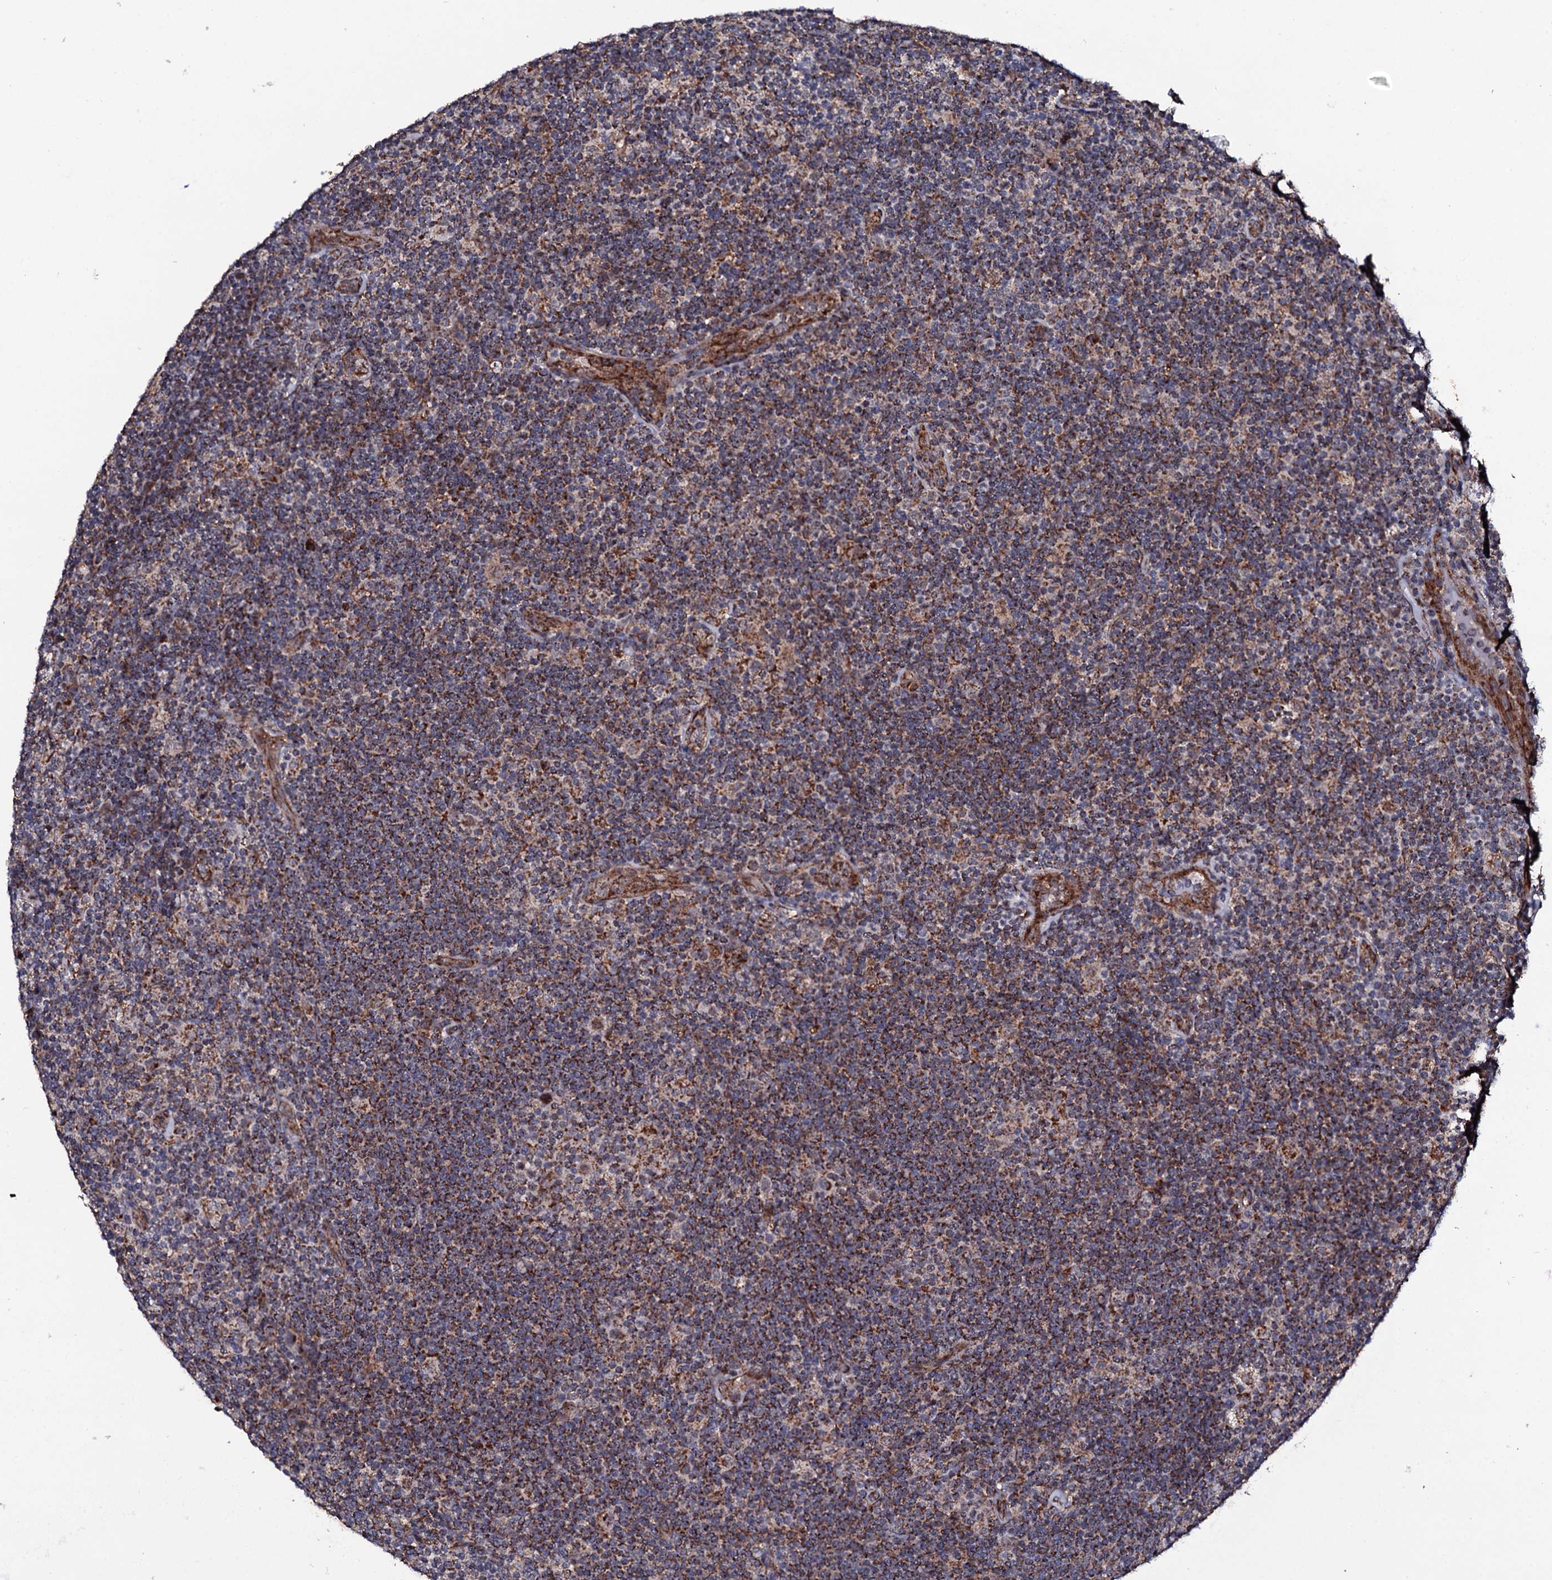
{"staining": {"intensity": "moderate", "quantity": "25%-75%", "location": "cytoplasmic/membranous"}, "tissue": "lymphoma", "cell_type": "Tumor cells", "image_type": "cancer", "snomed": [{"axis": "morphology", "description": "Hodgkin's disease, NOS"}, {"axis": "topography", "description": "Lymph node"}], "caption": "Human Hodgkin's disease stained with a protein marker displays moderate staining in tumor cells.", "gene": "MTIF3", "patient": {"sex": "female", "age": 57}}